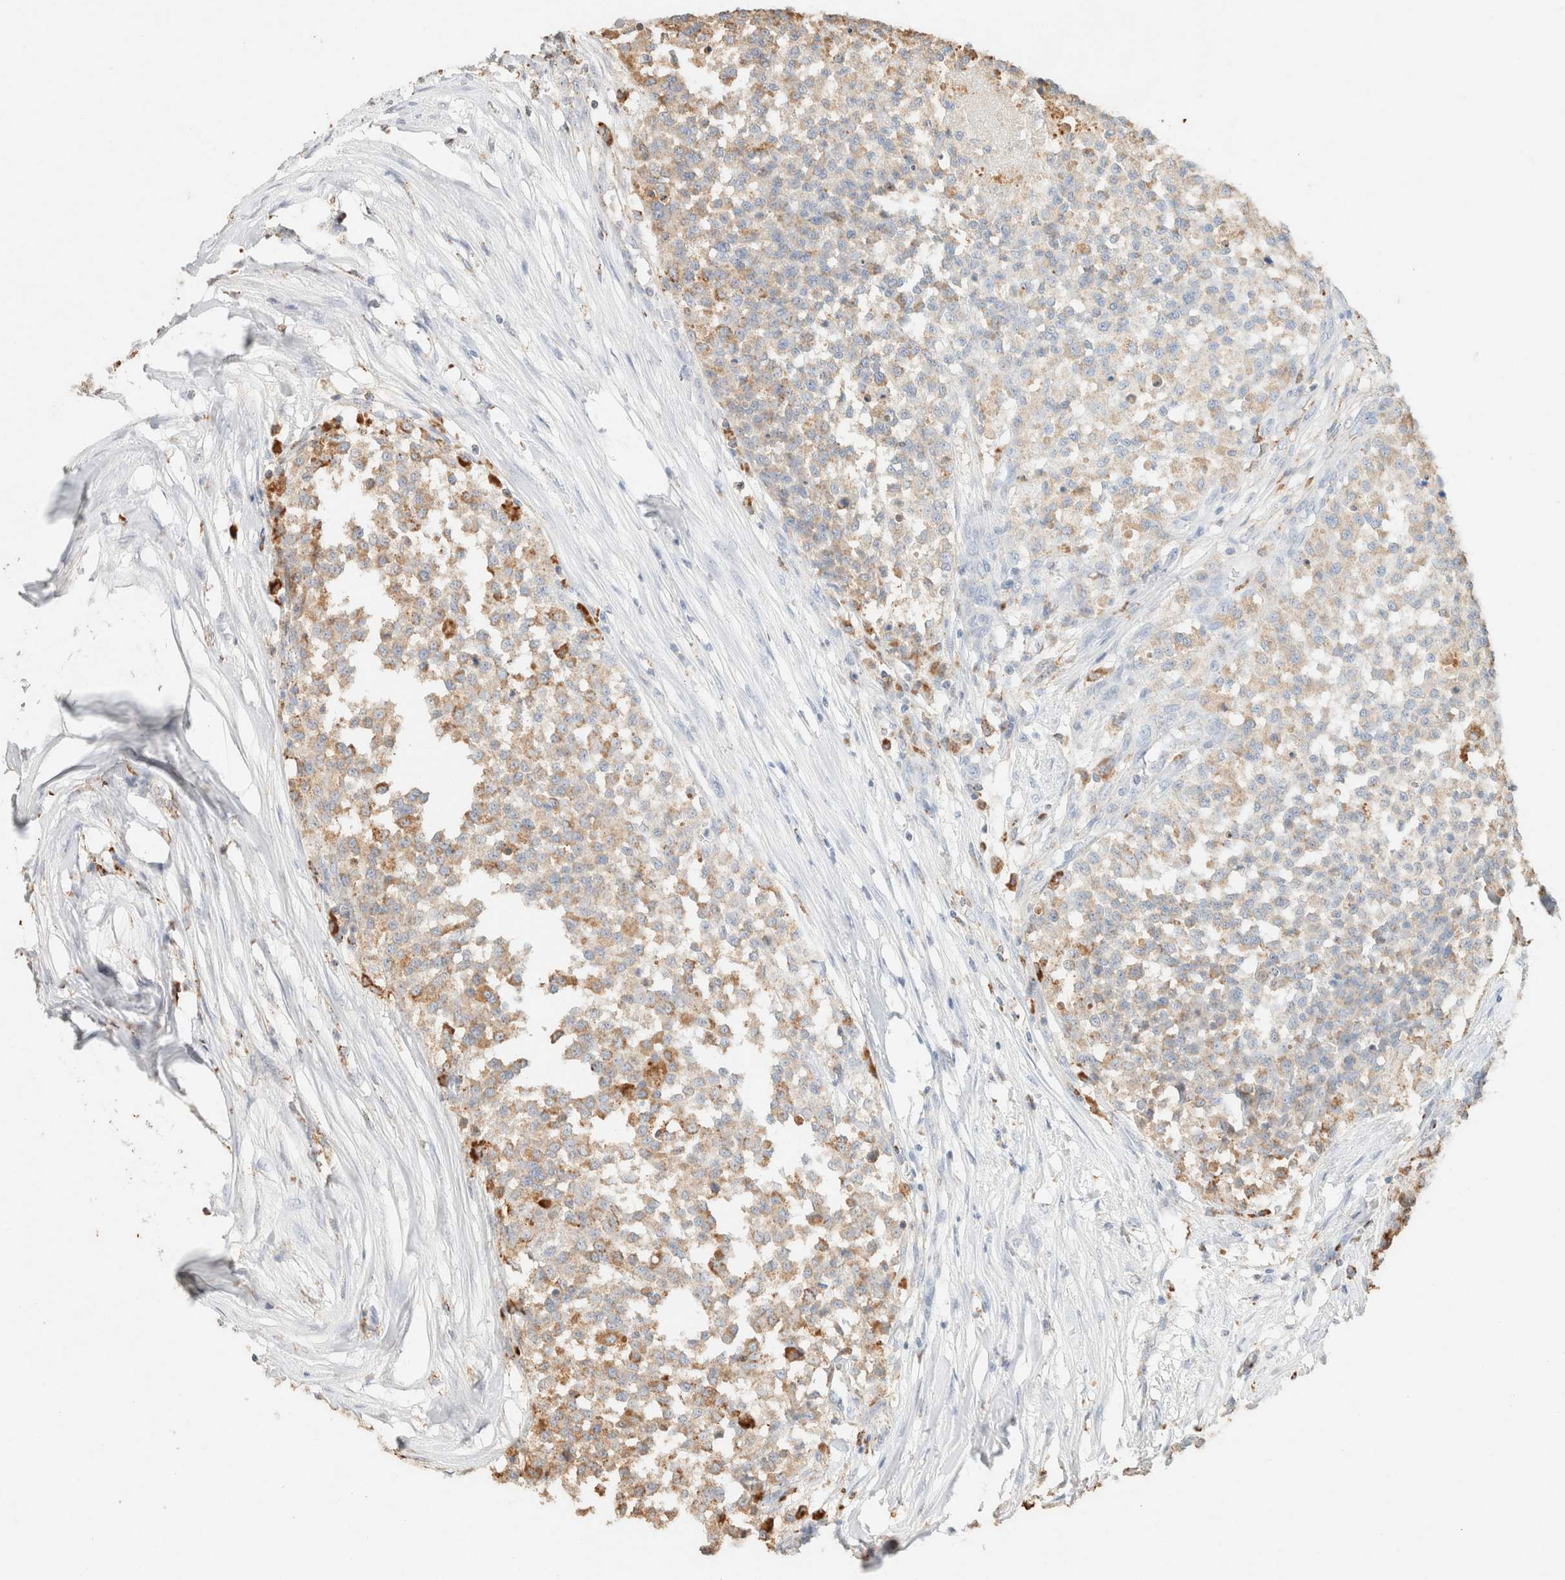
{"staining": {"intensity": "moderate", "quantity": "25%-75%", "location": "cytoplasmic/membranous"}, "tissue": "testis cancer", "cell_type": "Tumor cells", "image_type": "cancer", "snomed": [{"axis": "morphology", "description": "Seminoma, NOS"}, {"axis": "topography", "description": "Testis"}], "caption": "Testis cancer tissue shows moderate cytoplasmic/membranous staining in approximately 25%-75% of tumor cells, visualized by immunohistochemistry.", "gene": "CTSC", "patient": {"sex": "male", "age": 59}}